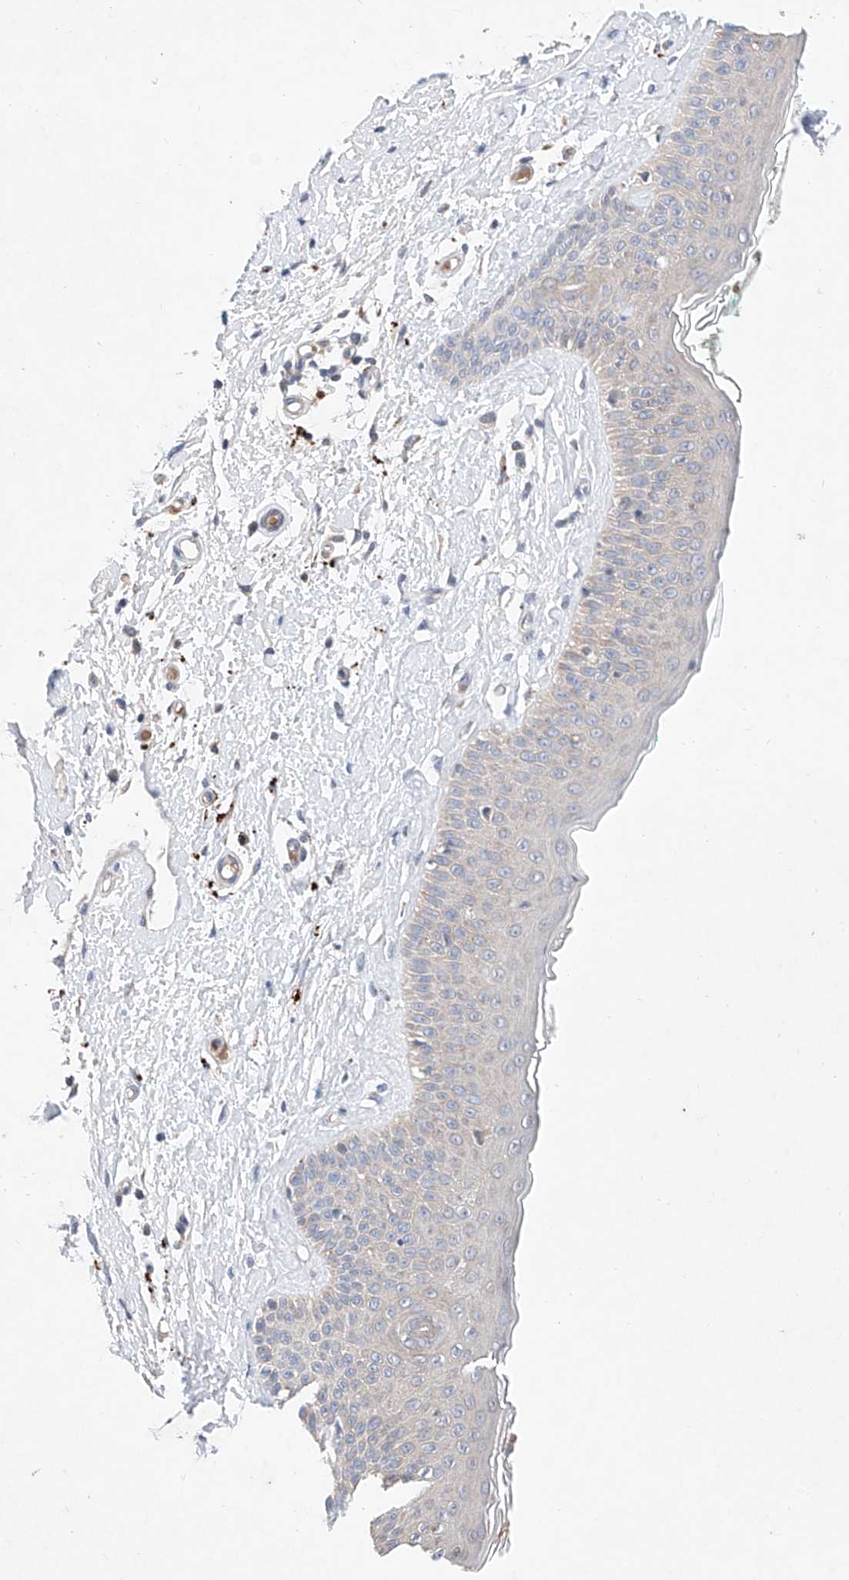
{"staining": {"intensity": "weak", "quantity": "<25%", "location": "cytoplasmic/membranous"}, "tissue": "skin cancer", "cell_type": "Tumor cells", "image_type": "cancer", "snomed": [{"axis": "morphology", "description": "Basal cell carcinoma"}, {"axis": "topography", "description": "Skin"}], "caption": "An IHC image of basal cell carcinoma (skin) is shown. There is no staining in tumor cells of basal cell carcinoma (skin).", "gene": "FASTK", "patient": {"sex": "female", "age": 84}}